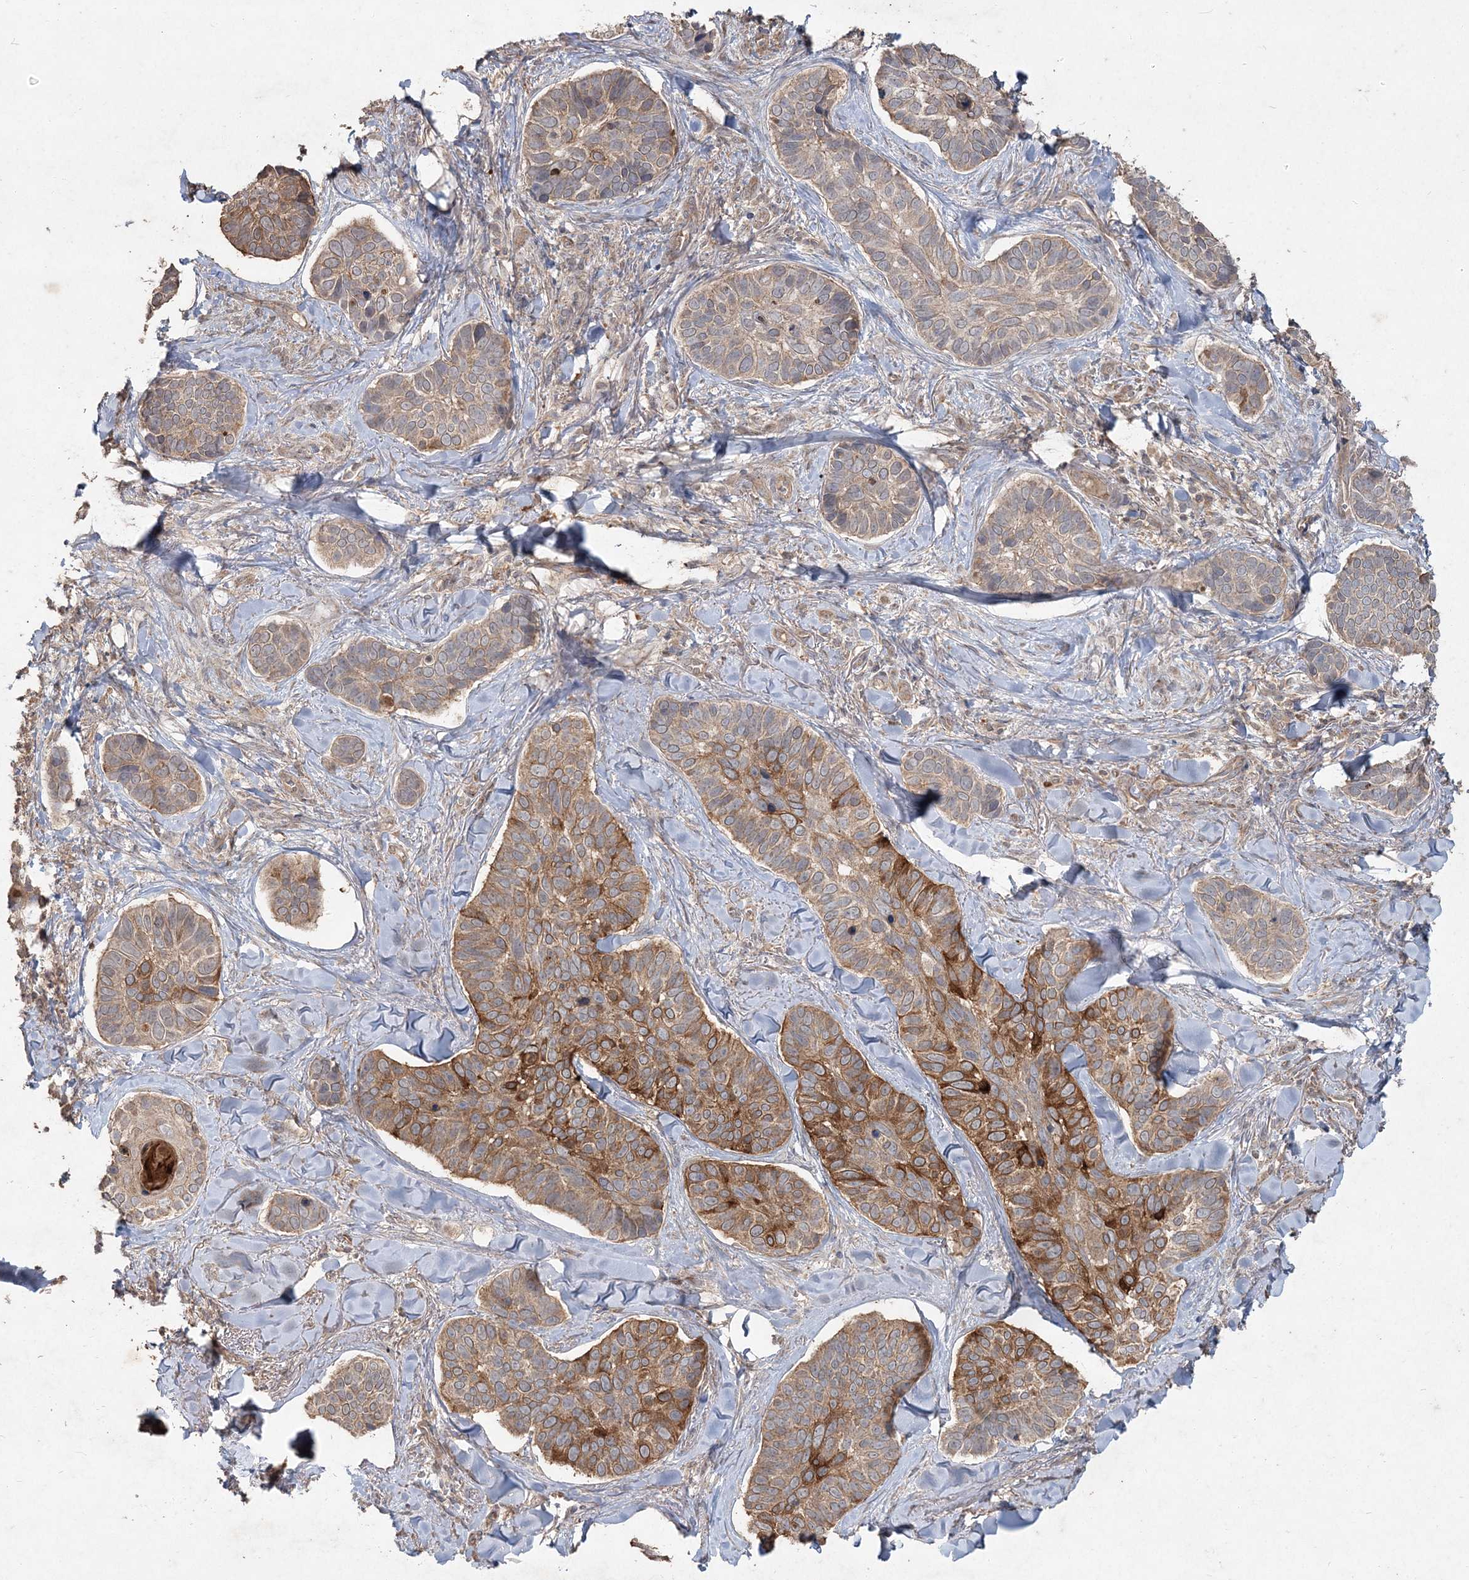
{"staining": {"intensity": "moderate", "quantity": "25%-75%", "location": "cytoplasmic/membranous"}, "tissue": "skin cancer", "cell_type": "Tumor cells", "image_type": "cancer", "snomed": [{"axis": "morphology", "description": "Basal cell carcinoma"}, {"axis": "topography", "description": "Skin"}], "caption": "The image demonstrates staining of basal cell carcinoma (skin), revealing moderate cytoplasmic/membranous protein positivity (brown color) within tumor cells.", "gene": "SPRY1", "patient": {"sex": "male", "age": 62}}